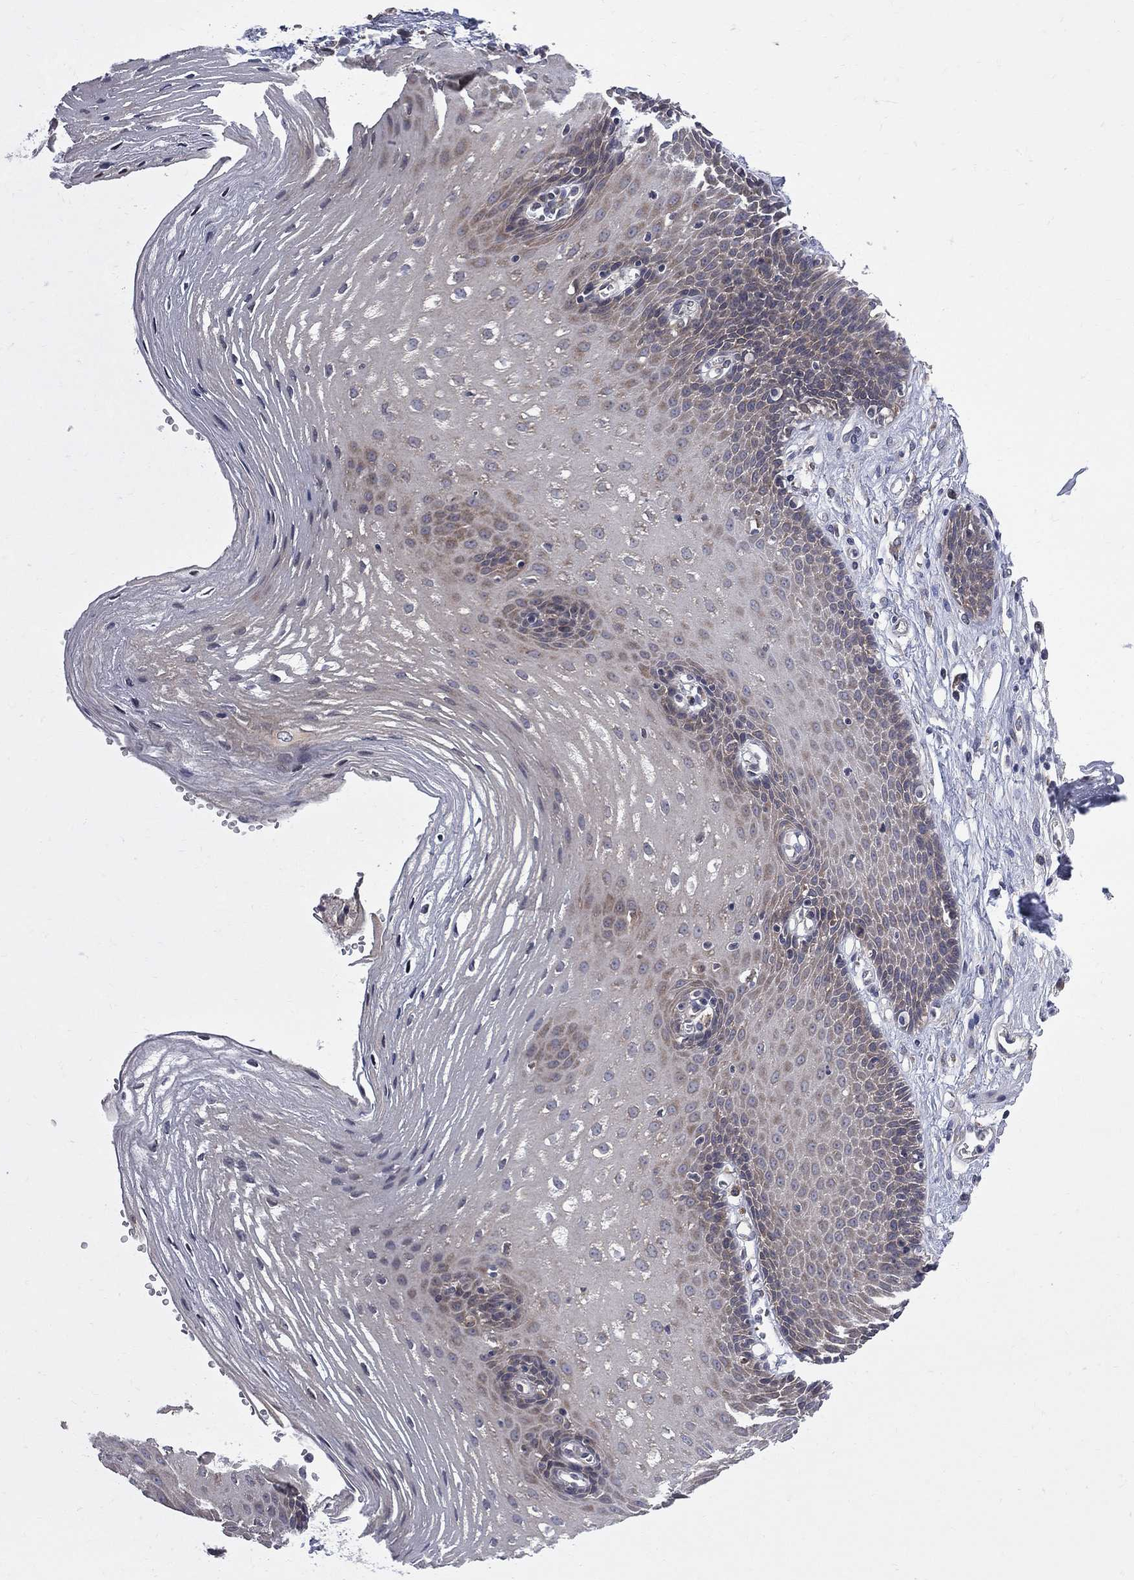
{"staining": {"intensity": "weak", "quantity": ">75%", "location": "cytoplasmic/membranous"}, "tissue": "esophagus", "cell_type": "Squamous epithelial cells", "image_type": "normal", "snomed": [{"axis": "morphology", "description": "Normal tissue, NOS"}, {"axis": "topography", "description": "Esophagus"}], "caption": "This histopathology image displays normal esophagus stained with immunohistochemistry to label a protein in brown. The cytoplasmic/membranous of squamous epithelial cells show weak positivity for the protein. Nuclei are counter-stained blue.", "gene": "CNOT11", "patient": {"sex": "male", "age": 72}}